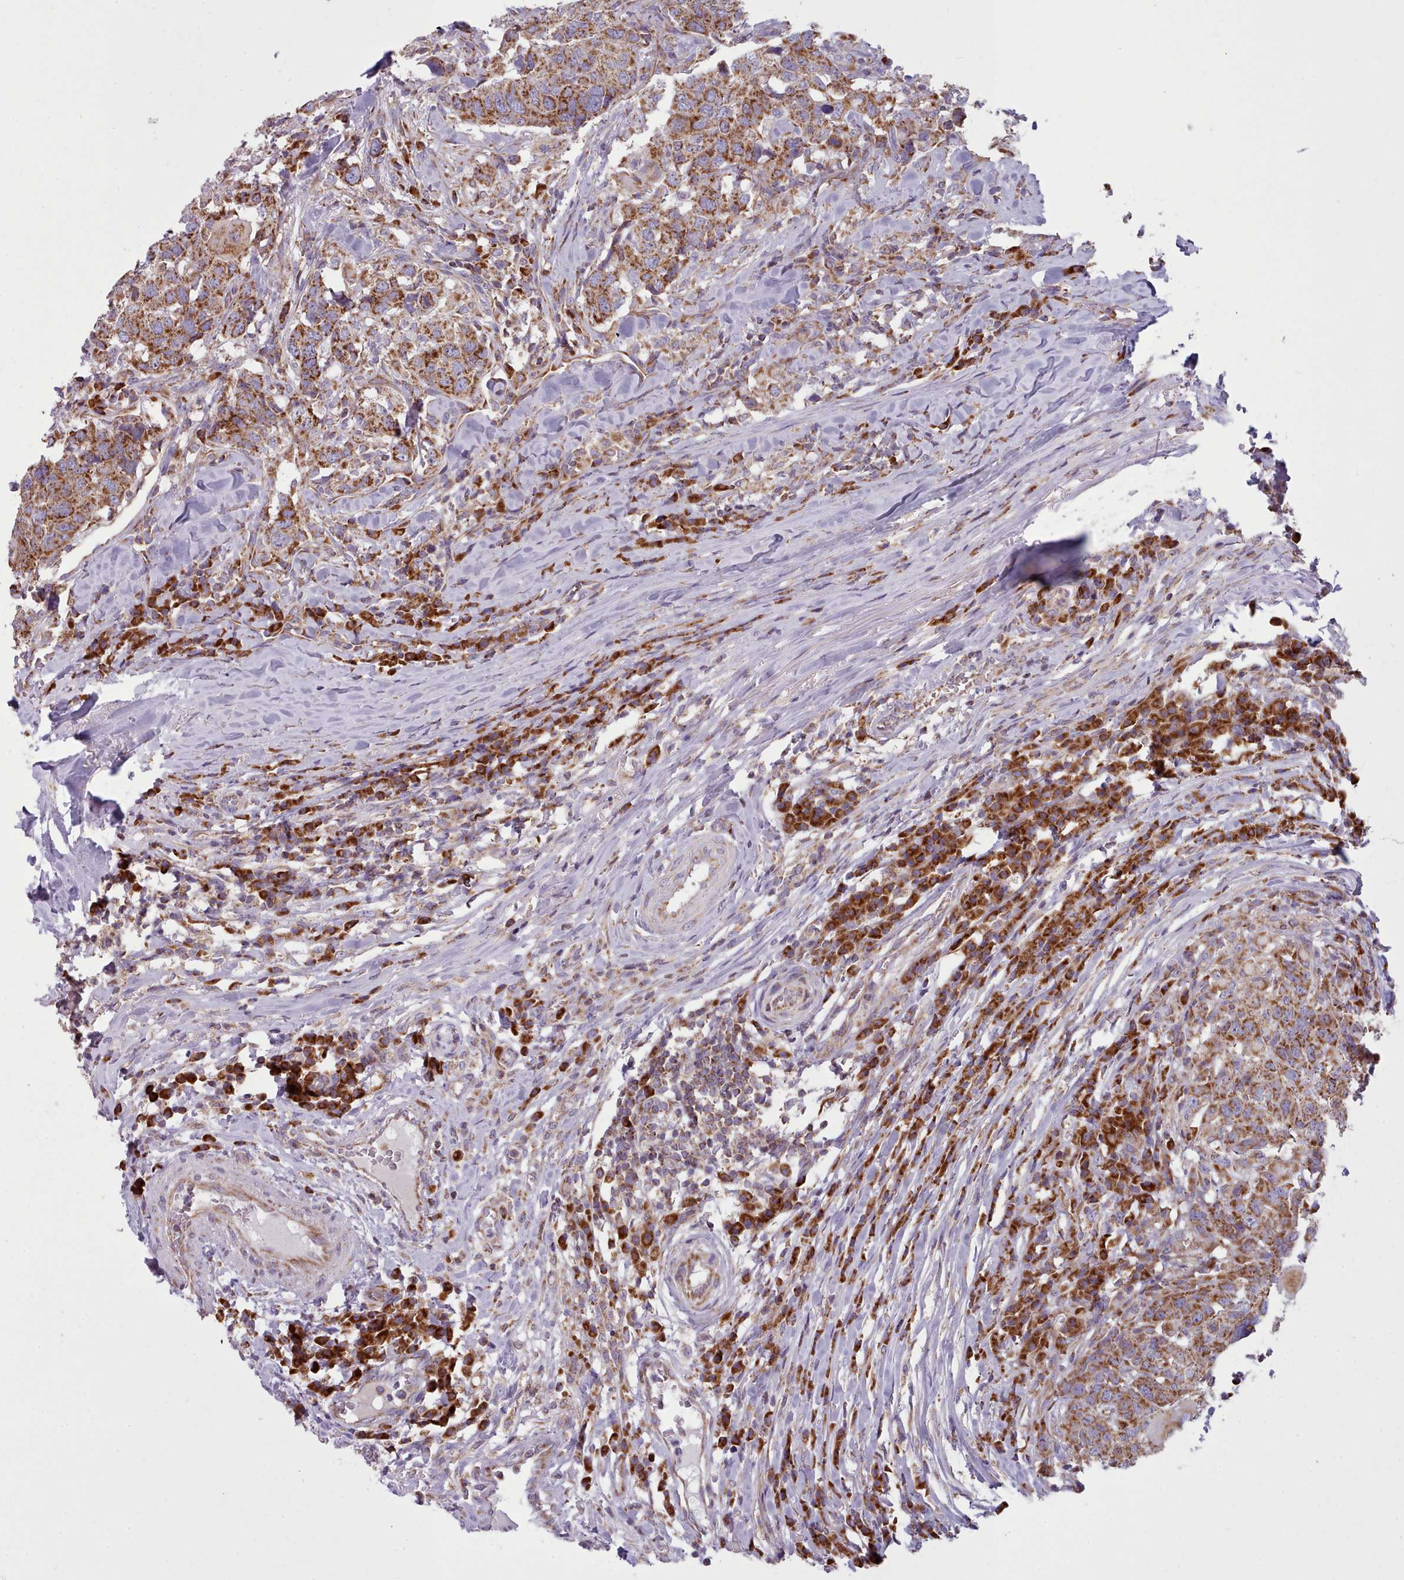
{"staining": {"intensity": "strong", "quantity": ">75%", "location": "cytoplasmic/membranous"}, "tissue": "head and neck cancer", "cell_type": "Tumor cells", "image_type": "cancer", "snomed": [{"axis": "morphology", "description": "Normal tissue, NOS"}, {"axis": "morphology", "description": "Squamous cell carcinoma, NOS"}, {"axis": "topography", "description": "Skeletal muscle"}, {"axis": "topography", "description": "Vascular tissue"}, {"axis": "topography", "description": "Peripheral nerve tissue"}, {"axis": "topography", "description": "Head-Neck"}], "caption": "Protein staining of head and neck cancer (squamous cell carcinoma) tissue exhibits strong cytoplasmic/membranous expression in about >75% of tumor cells.", "gene": "SRP54", "patient": {"sex": "male", "age": 66}}